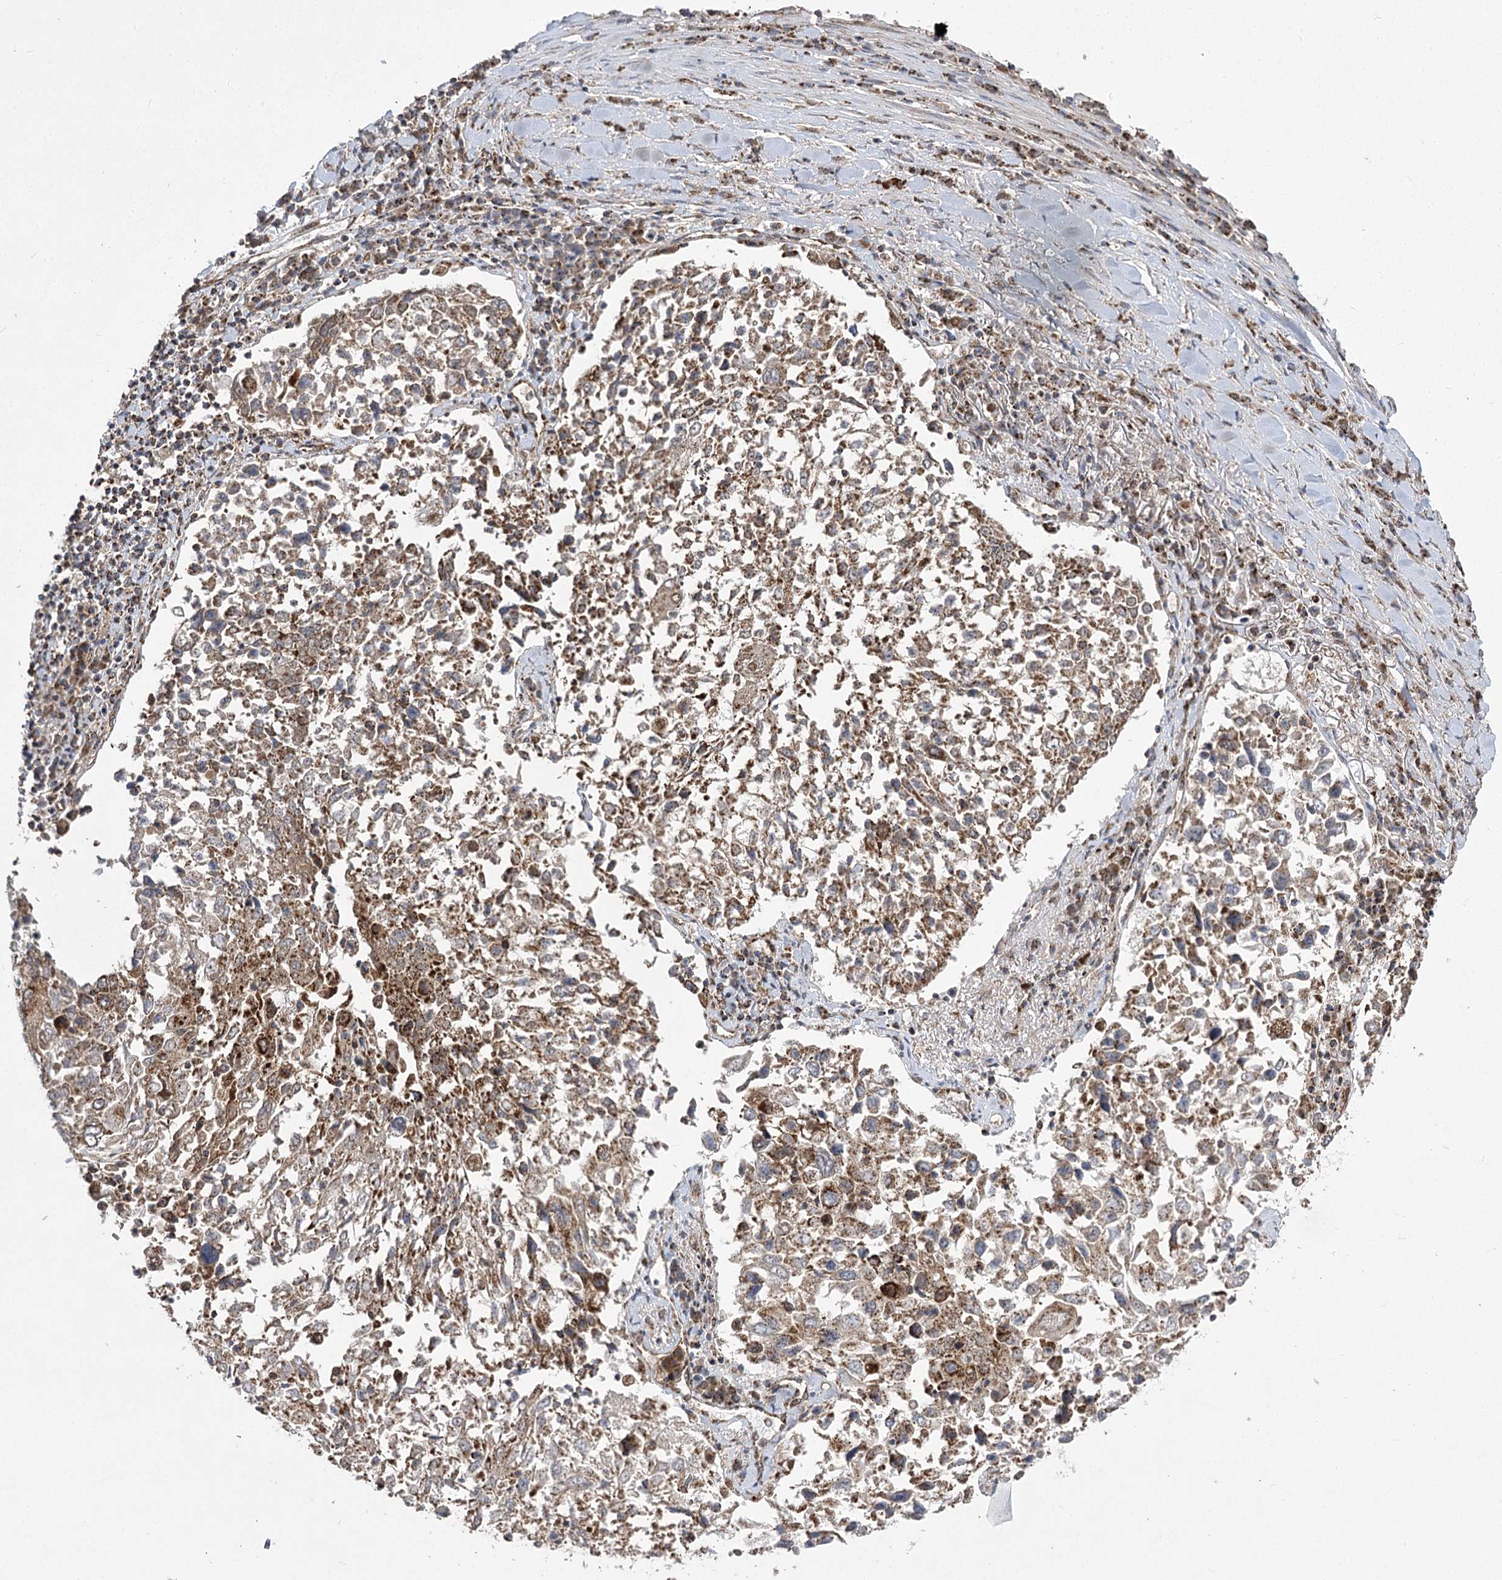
{"staining": {"intensity": "moderate", "quantity": ">75%", "location": "cytoplasmic/membranous"}, "tissue": "lung cancer", "cell_type": "Tumor cells", "image_type": "cancer", "snomed": [{"axis": "morphology", "description": "Squamous cell carcinoma, NOS"}, {"axis": "topography", "description": "Lung"}], "caption": "High-power microscopy captured an IHC image of lung squamous cell carcinoma, revealing moderate cytoplasmic/membranous expression in approximately >75% of tumor cells.", "gene": "SLC4A1AP", "patient": {"sex": "male", "age": 65}}